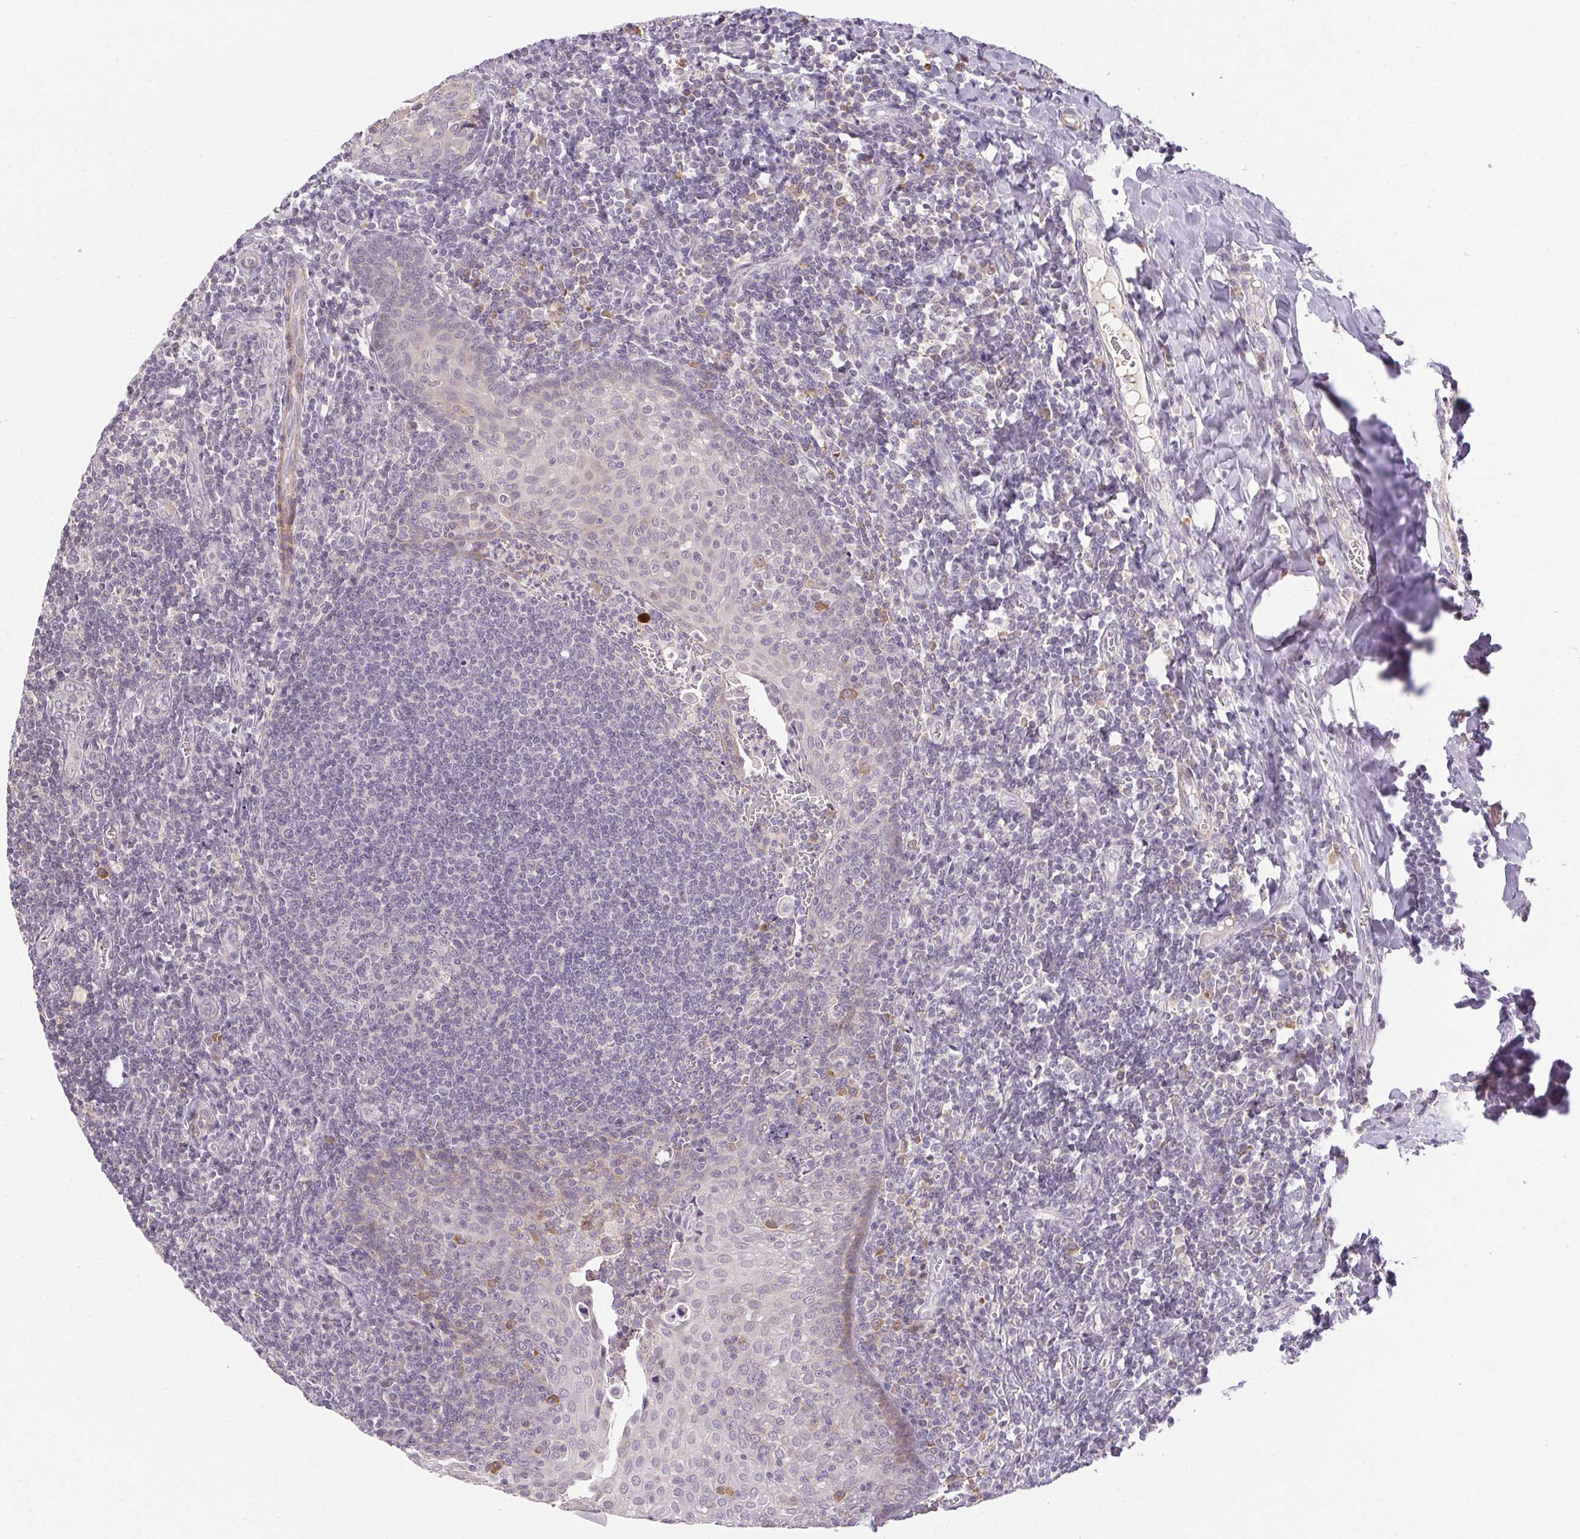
{"staining": {"intensity": "negative", "quantity": "none", "location": "none"}, "tissue": "tonsil", "cell_type": "Germinal center cells", "image_type": "normal", "snomed": [{"axis": "morphology", "description": "Normal tissue, NOS"}, {"axis": "morphology", "description": "Inflammation, NOS"}, {"axis": "topography", "description": "Tonsil"}], "caption": "The IHC micrograph has no significant positivity in germinal center cells of tonsil. (Stains: DAB immunohistochemistry (IHC) with hematoxylin counter stain, Microscopy: brightfield microscopy at high magnification).", "gene": "TMEM52B", "patient": {"sex": "female", "age": 31}}